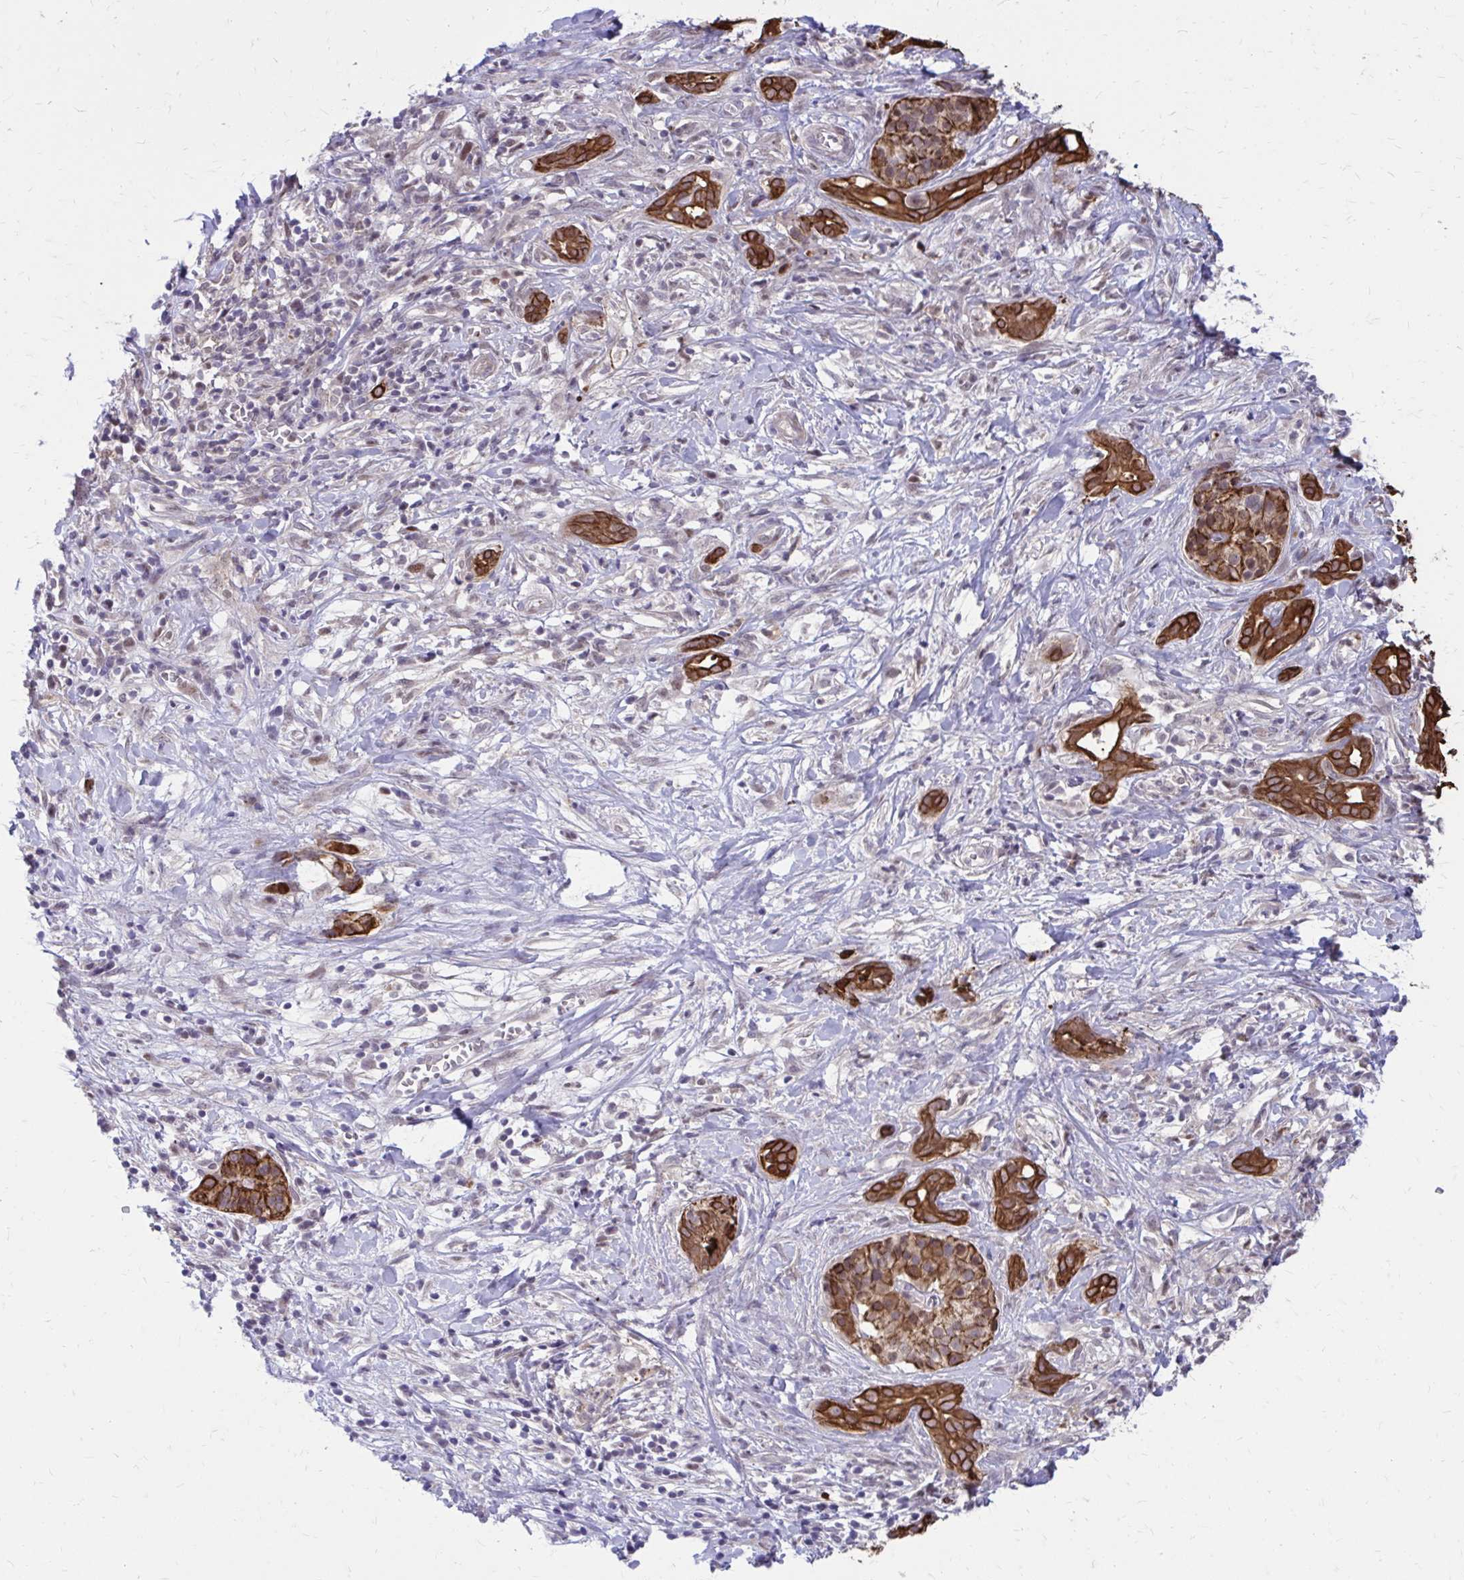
{"staining": {"intensity": "strong", "quantity": ">75%", "location": "cytoplasmic/membranous"}, "tissue": "pancreatic cancer", "cell_type": "Tumor cells", "image_type": "cancer", "snomed": [{"axis": "morphology", "description": "Adenocarcinoma, NOS"}, {"axis": "topography", "description": "Pancreas"}], "caption": "Pancreatic cancer stained with DAB immunohistochemistry (IHC) shows high levels of strong cytoplasmic/membranous positivity in about >75% of tumor cells.", "gene": "ANKRD30B", "patient": {"sex": "male", "age": 61}}